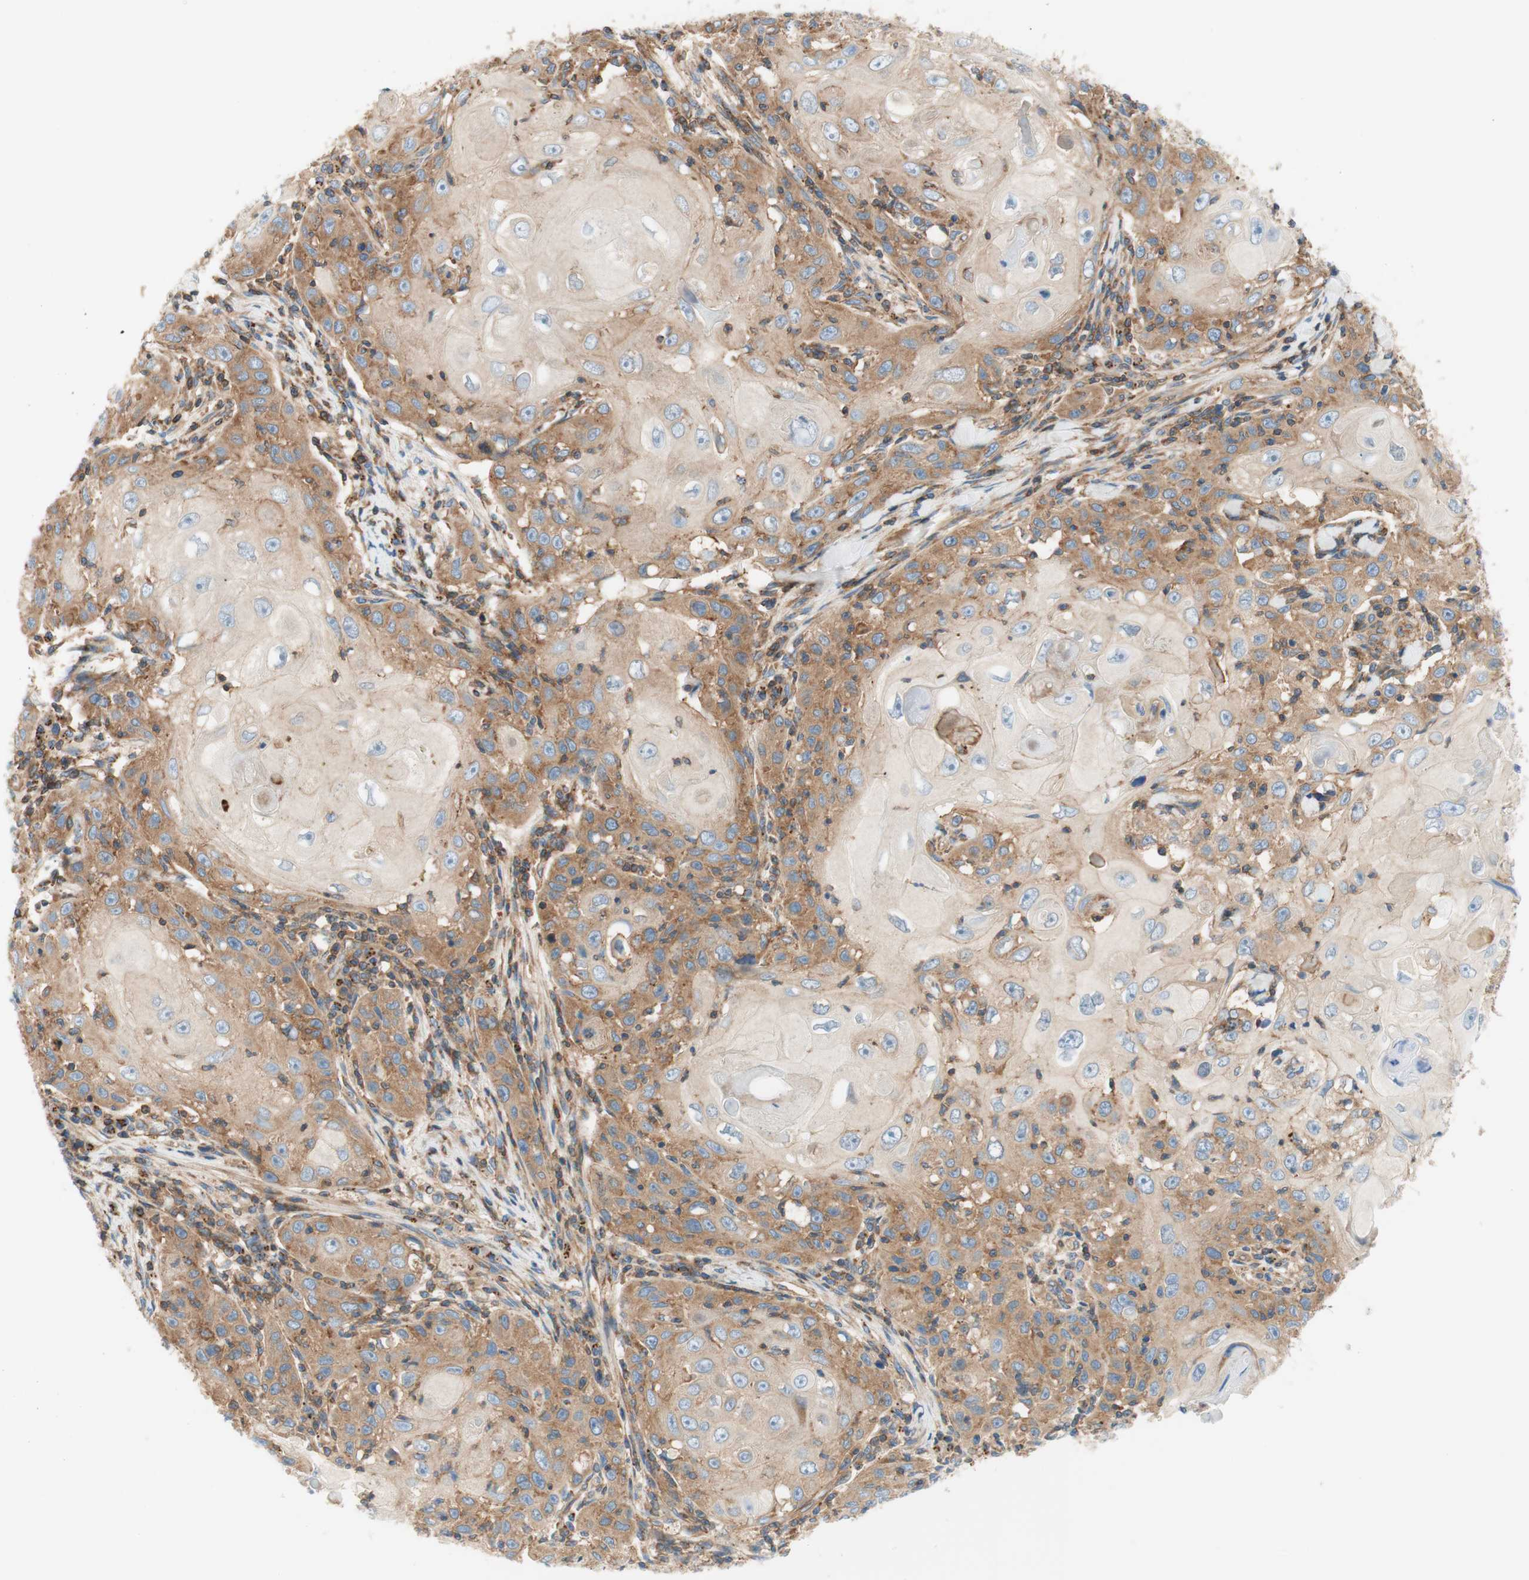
{"staining": {"intensity": "moderate", "quantity": "25%-75%", "location": "cytoplasmic/membranous"}, "tissue": "skin cancer", "cell_type": "Tumor cells", "image_type": "cancer", "snomed": [{"axis": "morphology", "description": "Squamous cell carcinoma, NOS"}, {"axis": "topography", "description": "Skin"}], "caption": "DAB (3,3'-diaminobenzidine) immunohistochemical staining of skin cancer reveals moderate cytoplasmic/membranous protein expression in approximately 25%-75% of tumor cells.", "gene": "VPS26A", "patient": {"sex": "female", "age": 88}}